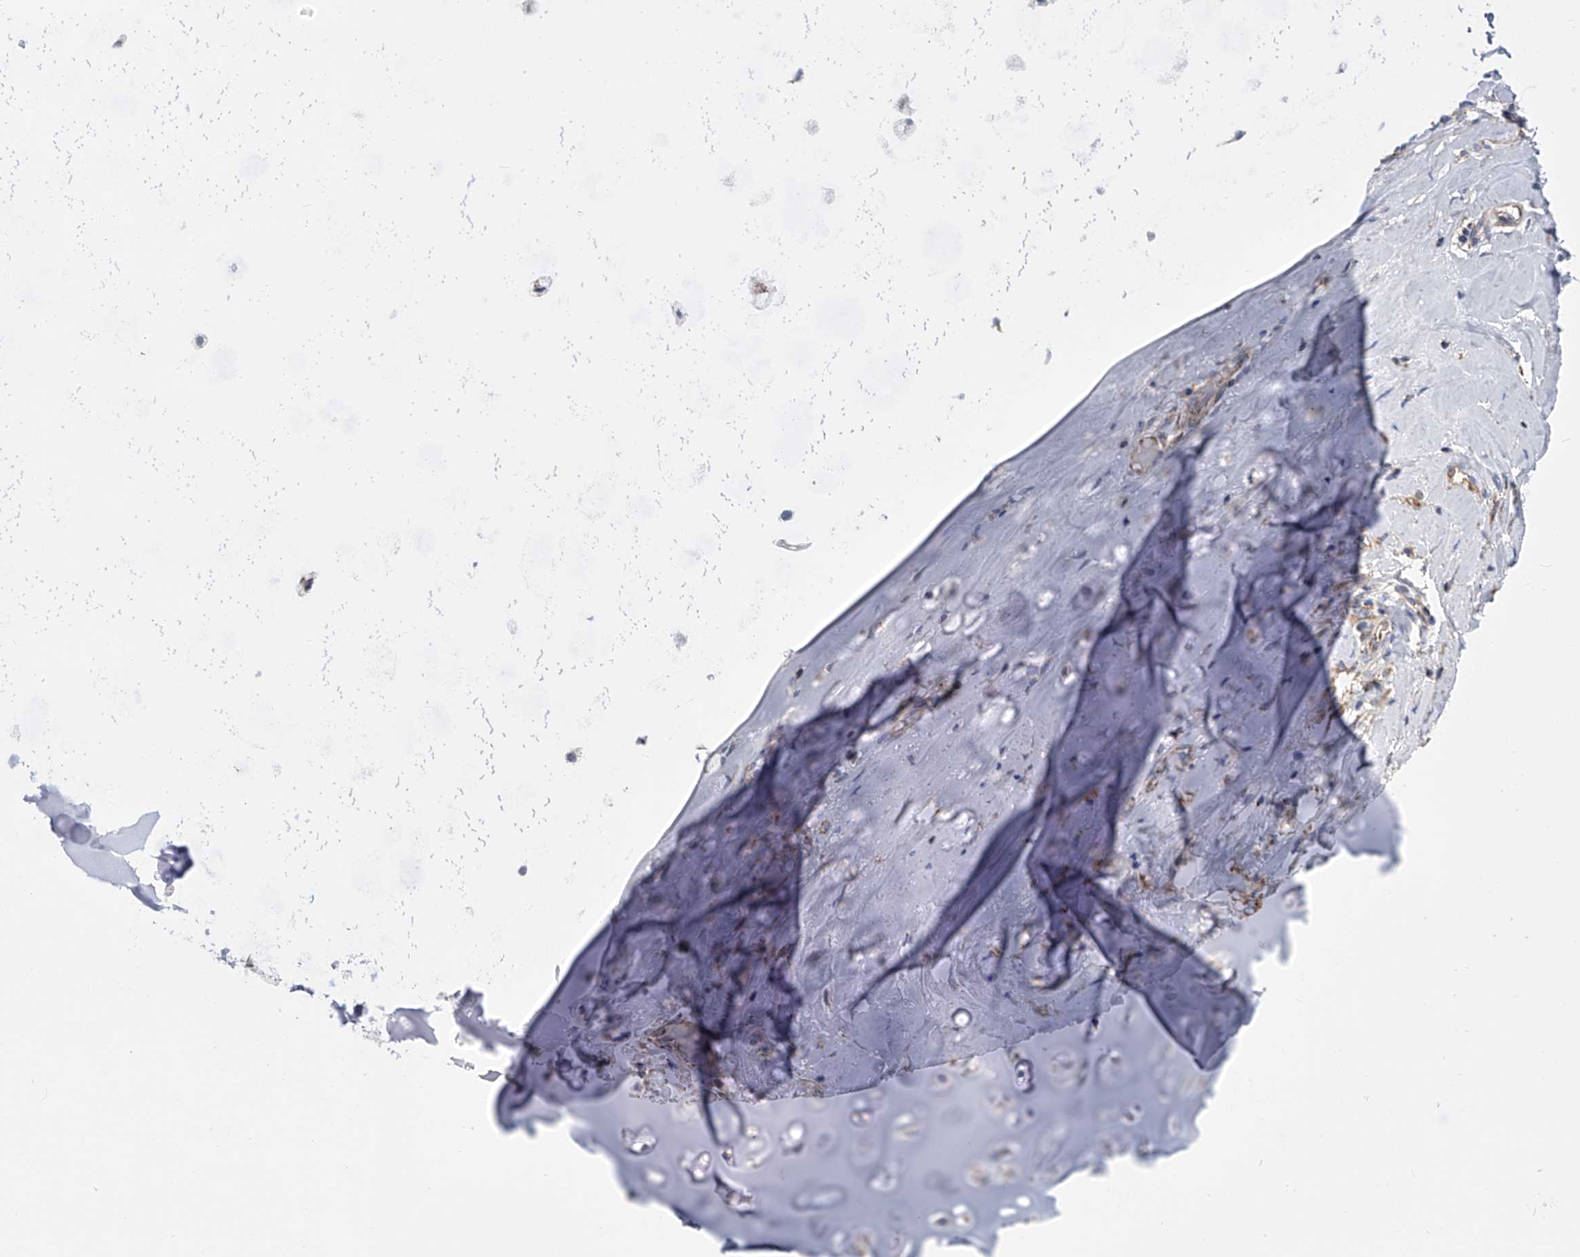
{"staining": {"intensity": "negative", "quantity": "none", "location": "none"}, "tissue": "adipose tissue", "cell_type": "Adipocytes", "image_type": "normal", "snomed": [{"axis": "morphology", "description": "Normal tissue, NOS"}, {"axis": "morphology", "description": "Basal cell carcinoma"}, {"axis": "topography", "description": "Cartilage tissue"}, {"axis": "topography", "description": "Nasopharynx"}, {"axis": "topography", "description": "Oral tissue"}], "caption": "Immunohistochemistry histopathology image of normal adipose tissue: human adipose tissue stained with DAB exhibits no significant protein expression in adipocytes.", "gene": "PDSS2", "patient": {"sex": "female", "age": 77}}